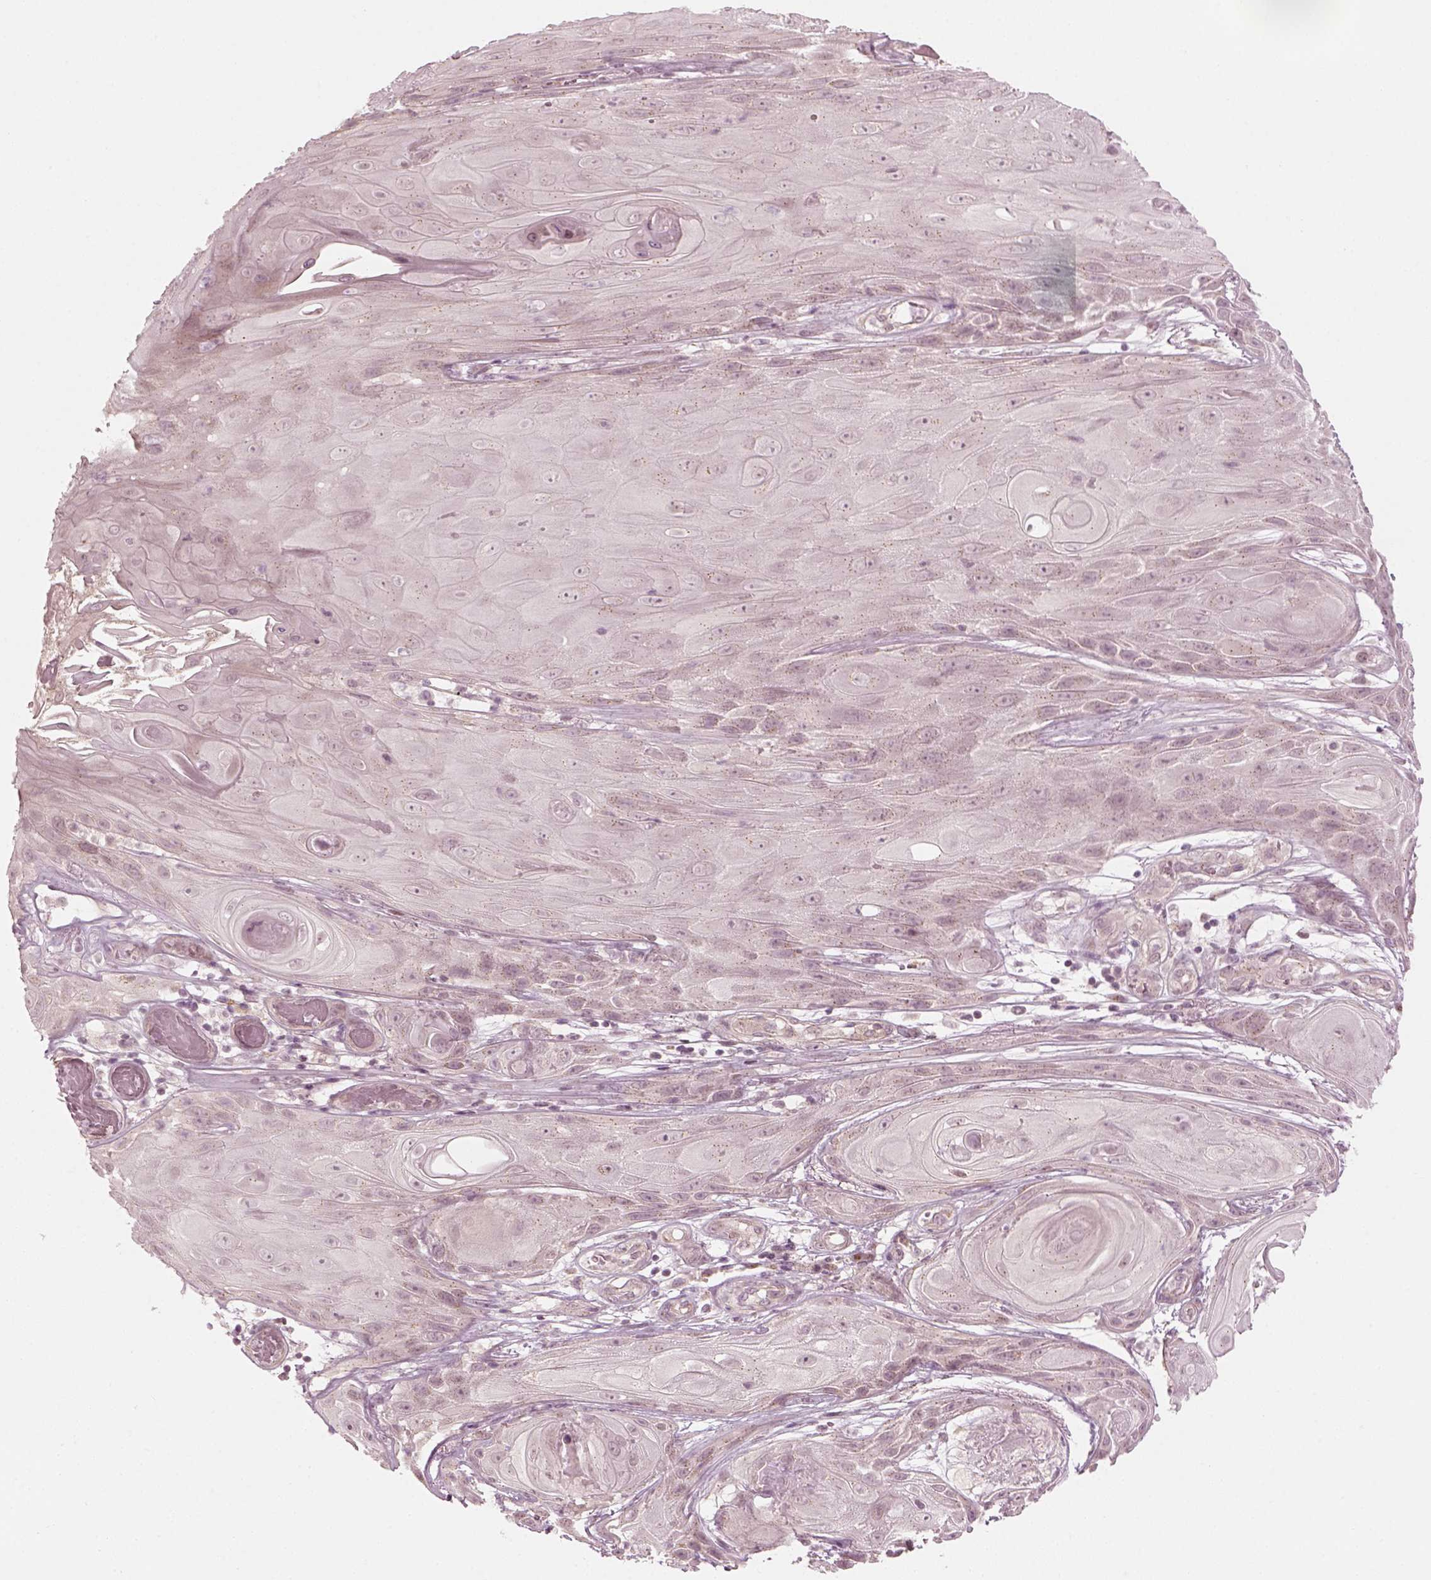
{"staining": {"intensity": "negative", "quantity": "none", "location": "none"}, "tissue": "skin cancer", "cell_type": "Tumor cells", "image_type": "cancer", "snomed": [{"axis": "morphology", "description": "Squamous cell carcinoma, NOS"}, {"axis": "topography", "description": "Skin"}], "caption": "A histopathology image of skin cancer stained for a protein reveals no brown staining in tumor cells.", "gene": "MLIP", "patient": {"sex": "male", "age": 62}}